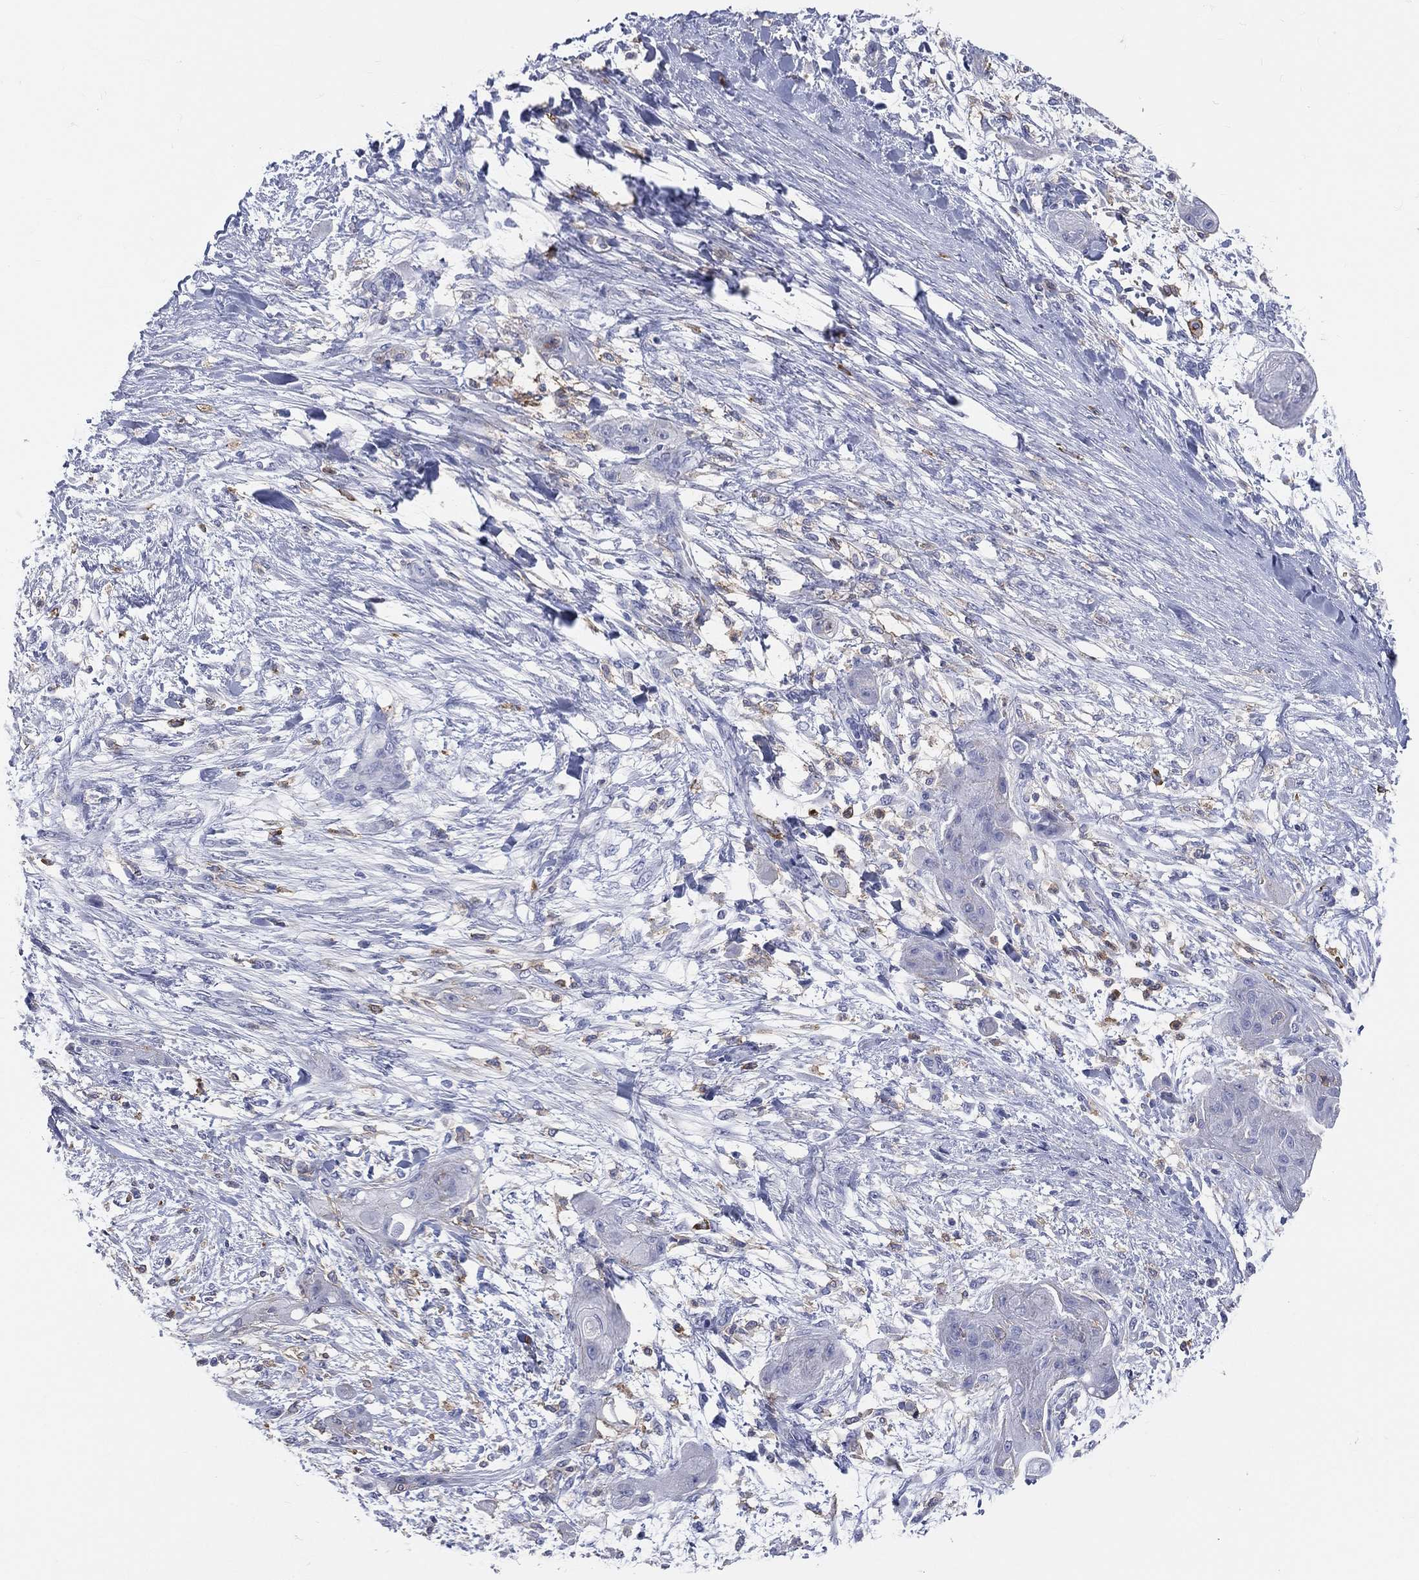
{"staining": {"intensity": "negative", "quantity": "none", "location": "none"}, "tissue": "skin cancer", "cell_type": "Tumor cells", "image_type": "cancer", "snomed": [{"axis": "morphology", "description": "Squamous cell carcinoma, NOS"}, {"axis": "topography", "description": "Skin"}], "caption": "DAB (3,3'-diaminobenzidine) immunohistochemical staining of human skin cancer exhibits no significant expression in tumor cells. Nuclei are stained in blue.", "gene": "CD33", "patient": {"sex": "male", "age": 62}}